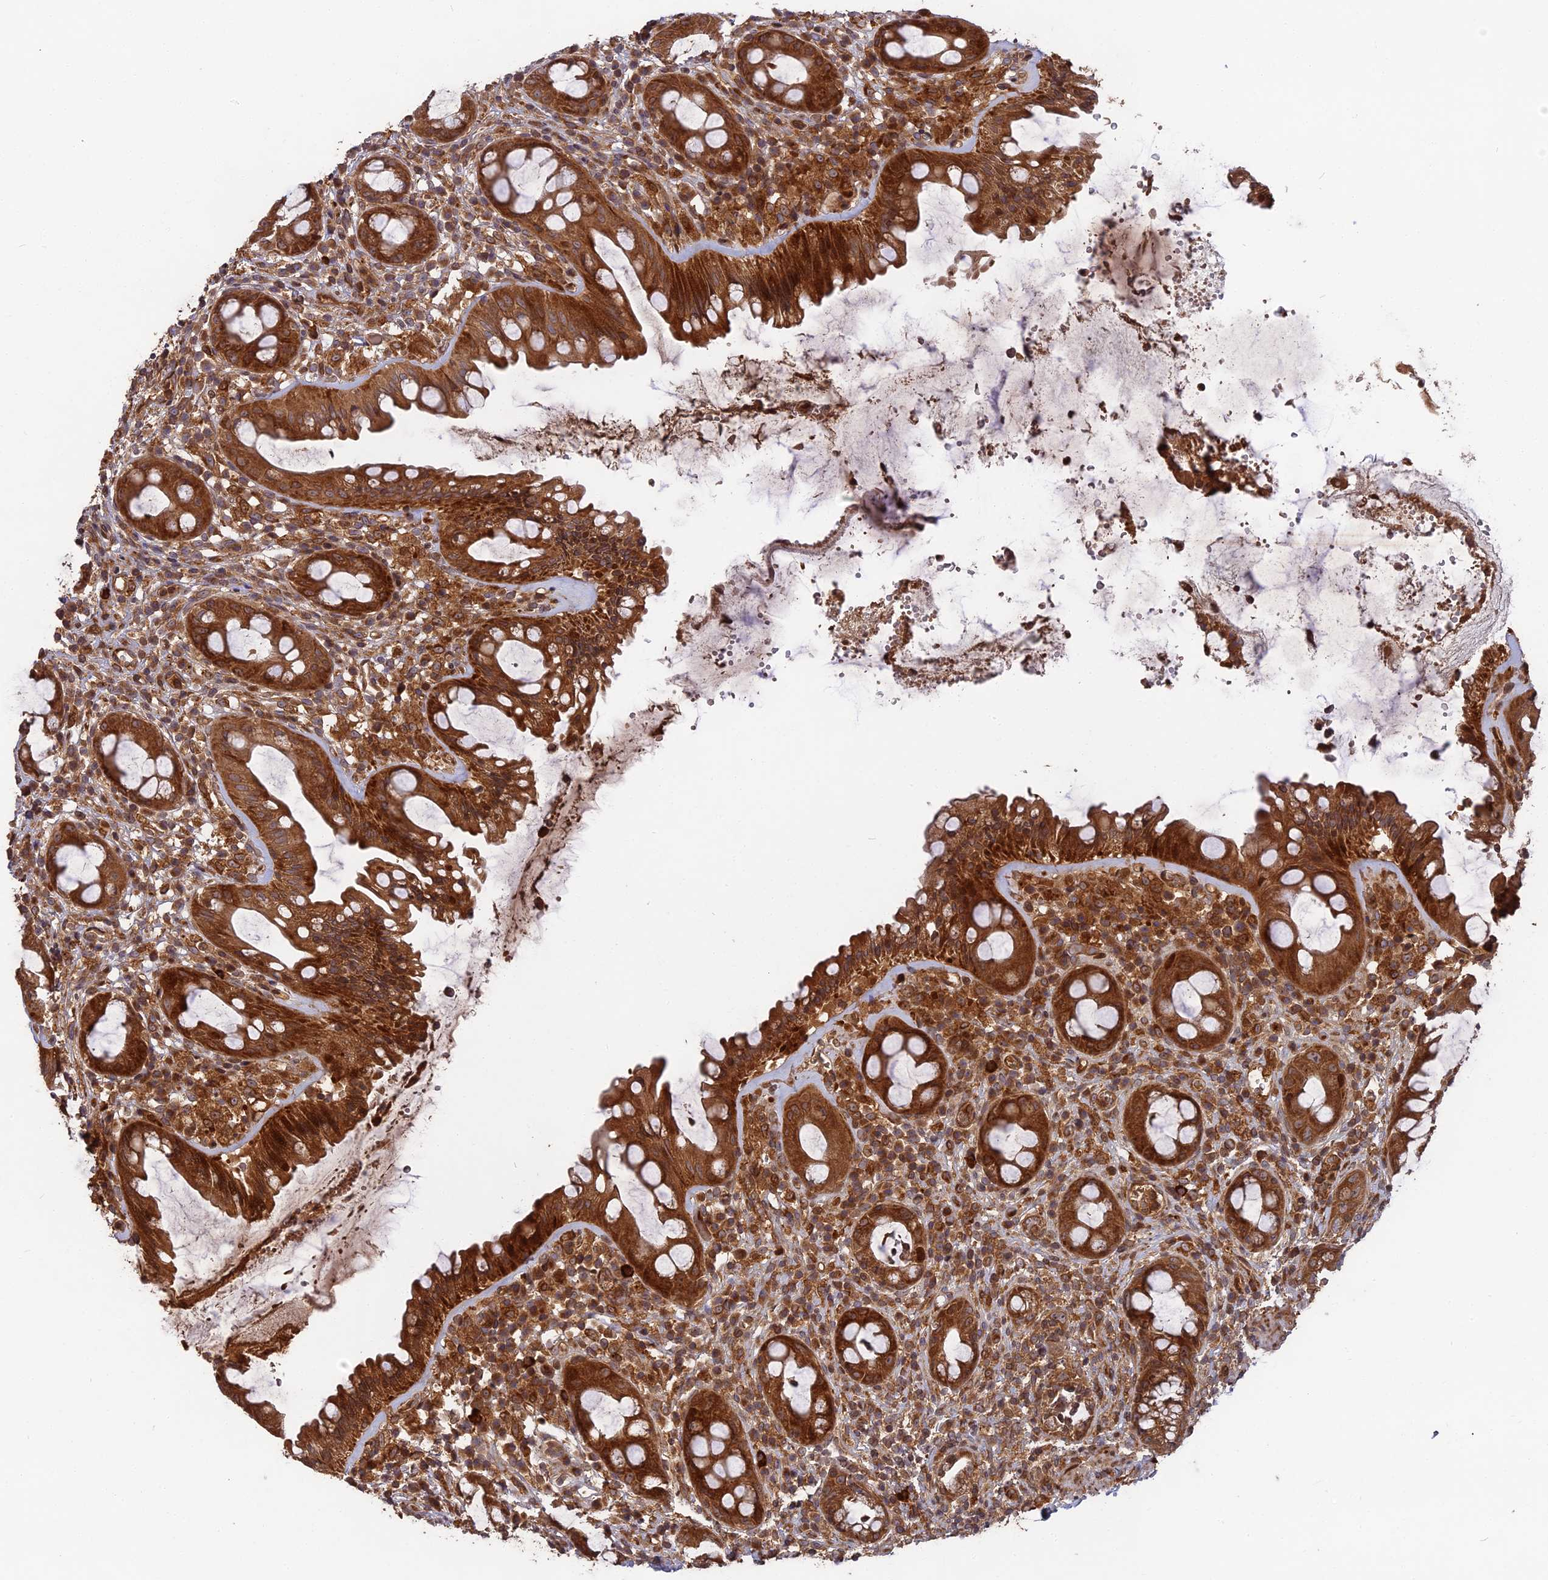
{"staining": {"intensity": "strong", "quantity": ">75%", "location": "cytoplasmic/membranous"}, "tissue": "rectum", "cell_type": "Glandular cells", "image_type": "normal", "snomed": [{"axis": "morphology", "description": "Normal tissue, NOS"}, {"axis": "topography", "description": "Rectum"}], "caption": "An image of rectum stained for a protein reveals strong cytoplasmic/membranous brown staining in glandular cells. (Brightfield microscopy of DAB IHC at high magnification).", "gene": "TMUB2", "patient": {"sex": "female", "age": 57}}